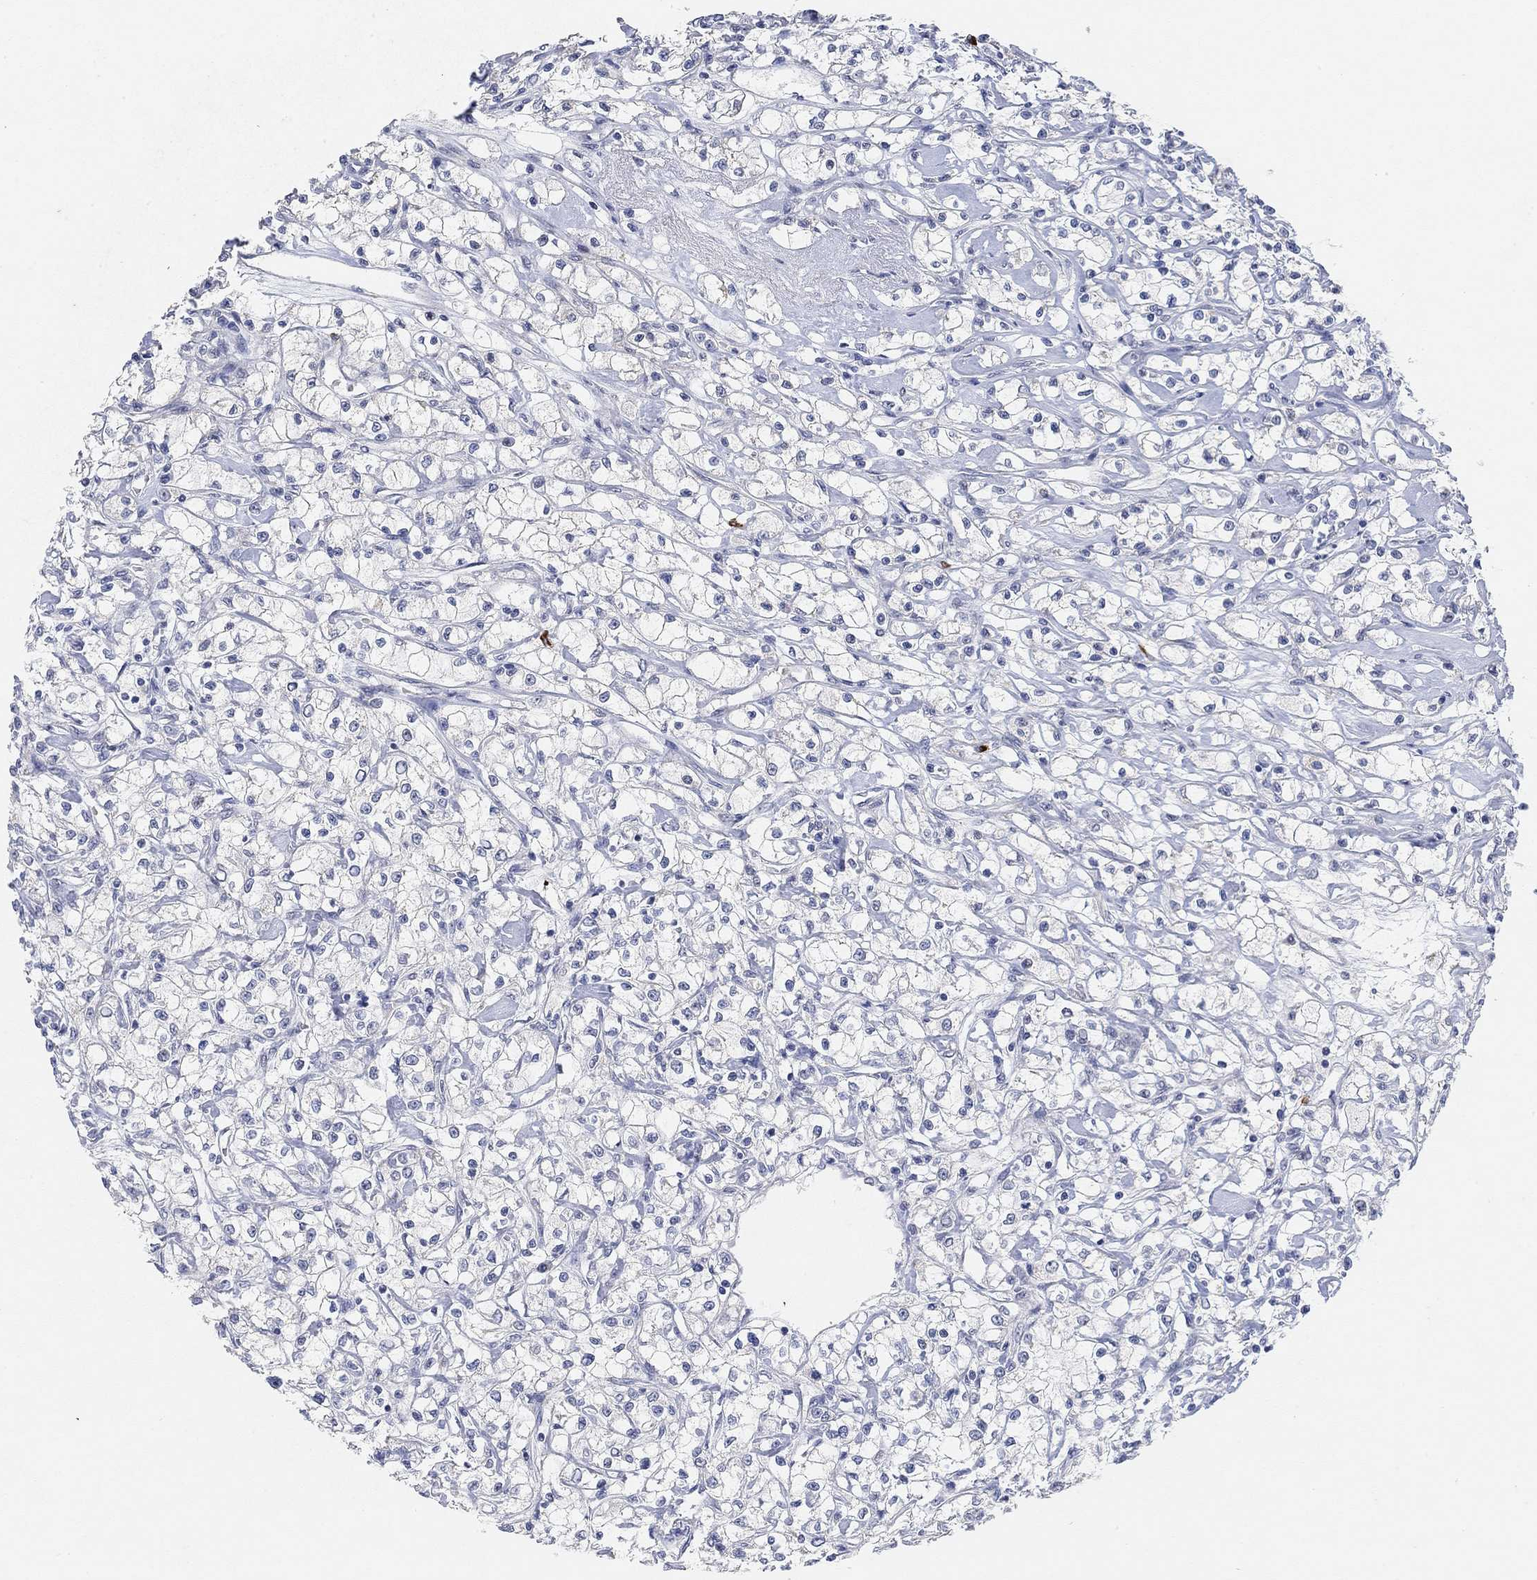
{"staining": {"intensity": "negative", "quantity": "none", "location": "none"}, "tissue": "renal cancer", "cell_type": "Tumor cells", "image_type": "cancer", "snomed": [{"axis": "morphology", "description": "Adenocarcinoma, NOS"}, {"axis": "topography", "description": "Kidney"}], "caption": "DAB immunohistochemical staining of human renal cancer shows no significant staining in tumor cells.", "gene": "VAT1L", "patient": {"sex": "female", "age": 59}}